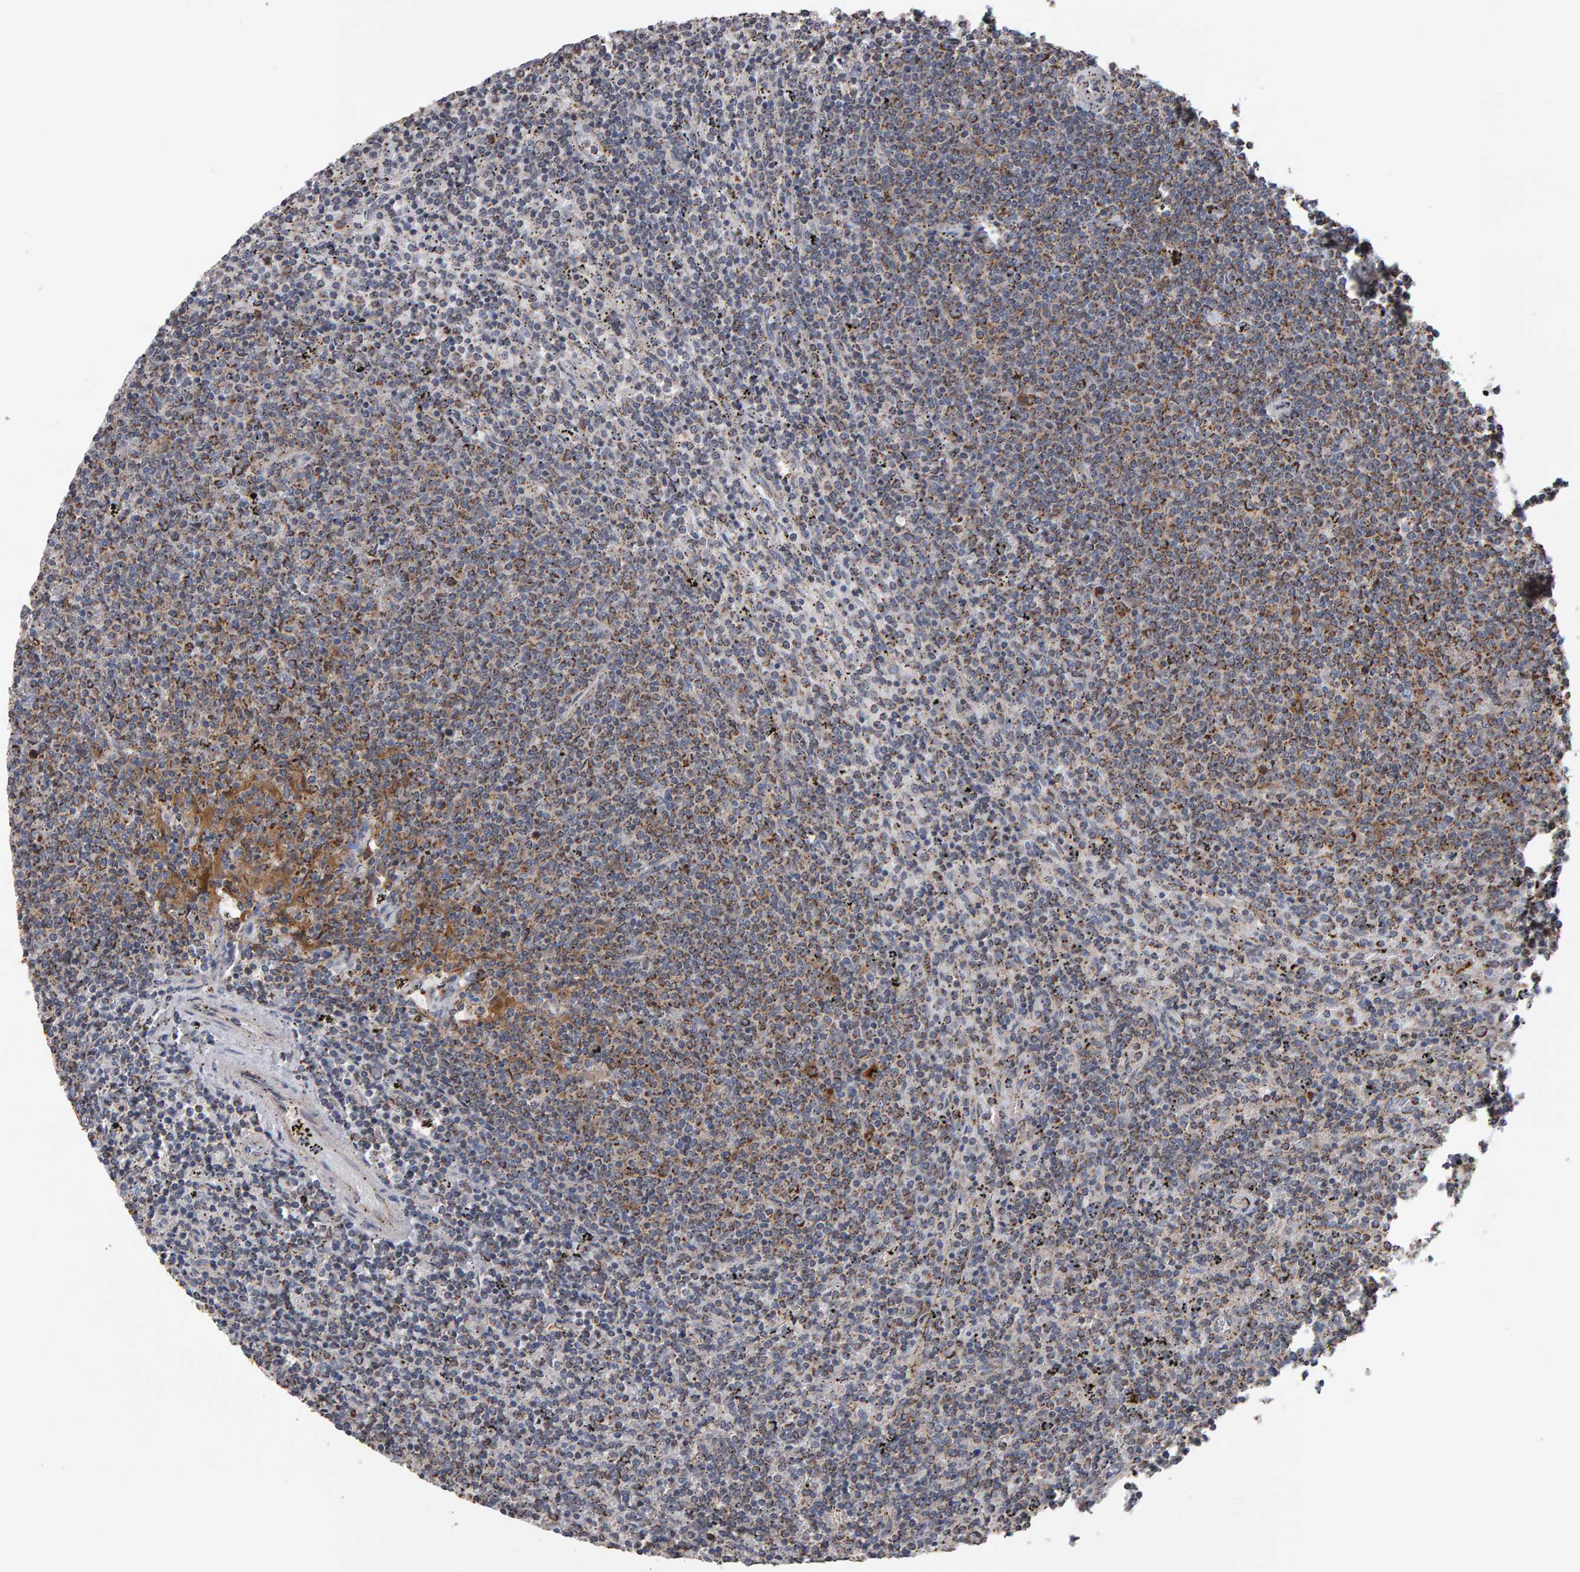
{"staining": {"intensity": "moderate", "quantity": "25%-75%", "location": "cytoplasmic/membranous"}, "tissue": "lymphoma", "cell_type": "Tumor cells", "image_type": "cancer", "snomed": [{"axis": "morphology", "description": "Malignant lymphoma, non-Hodgkin's type, Low grade"}, {"axis": "topography", "description": "Spleen"}], "caption": "Malignant lymphoma, non-Hodgkin's type (low-grade) stained for a protein exhibits moderate cytoplasmic/membranous positivity in tumor cells. (DAB = brown stain, brightfield microscopy at high magnification).", "gene": "TOM1L1", "patient": {"sex": "female", "age": 50}}